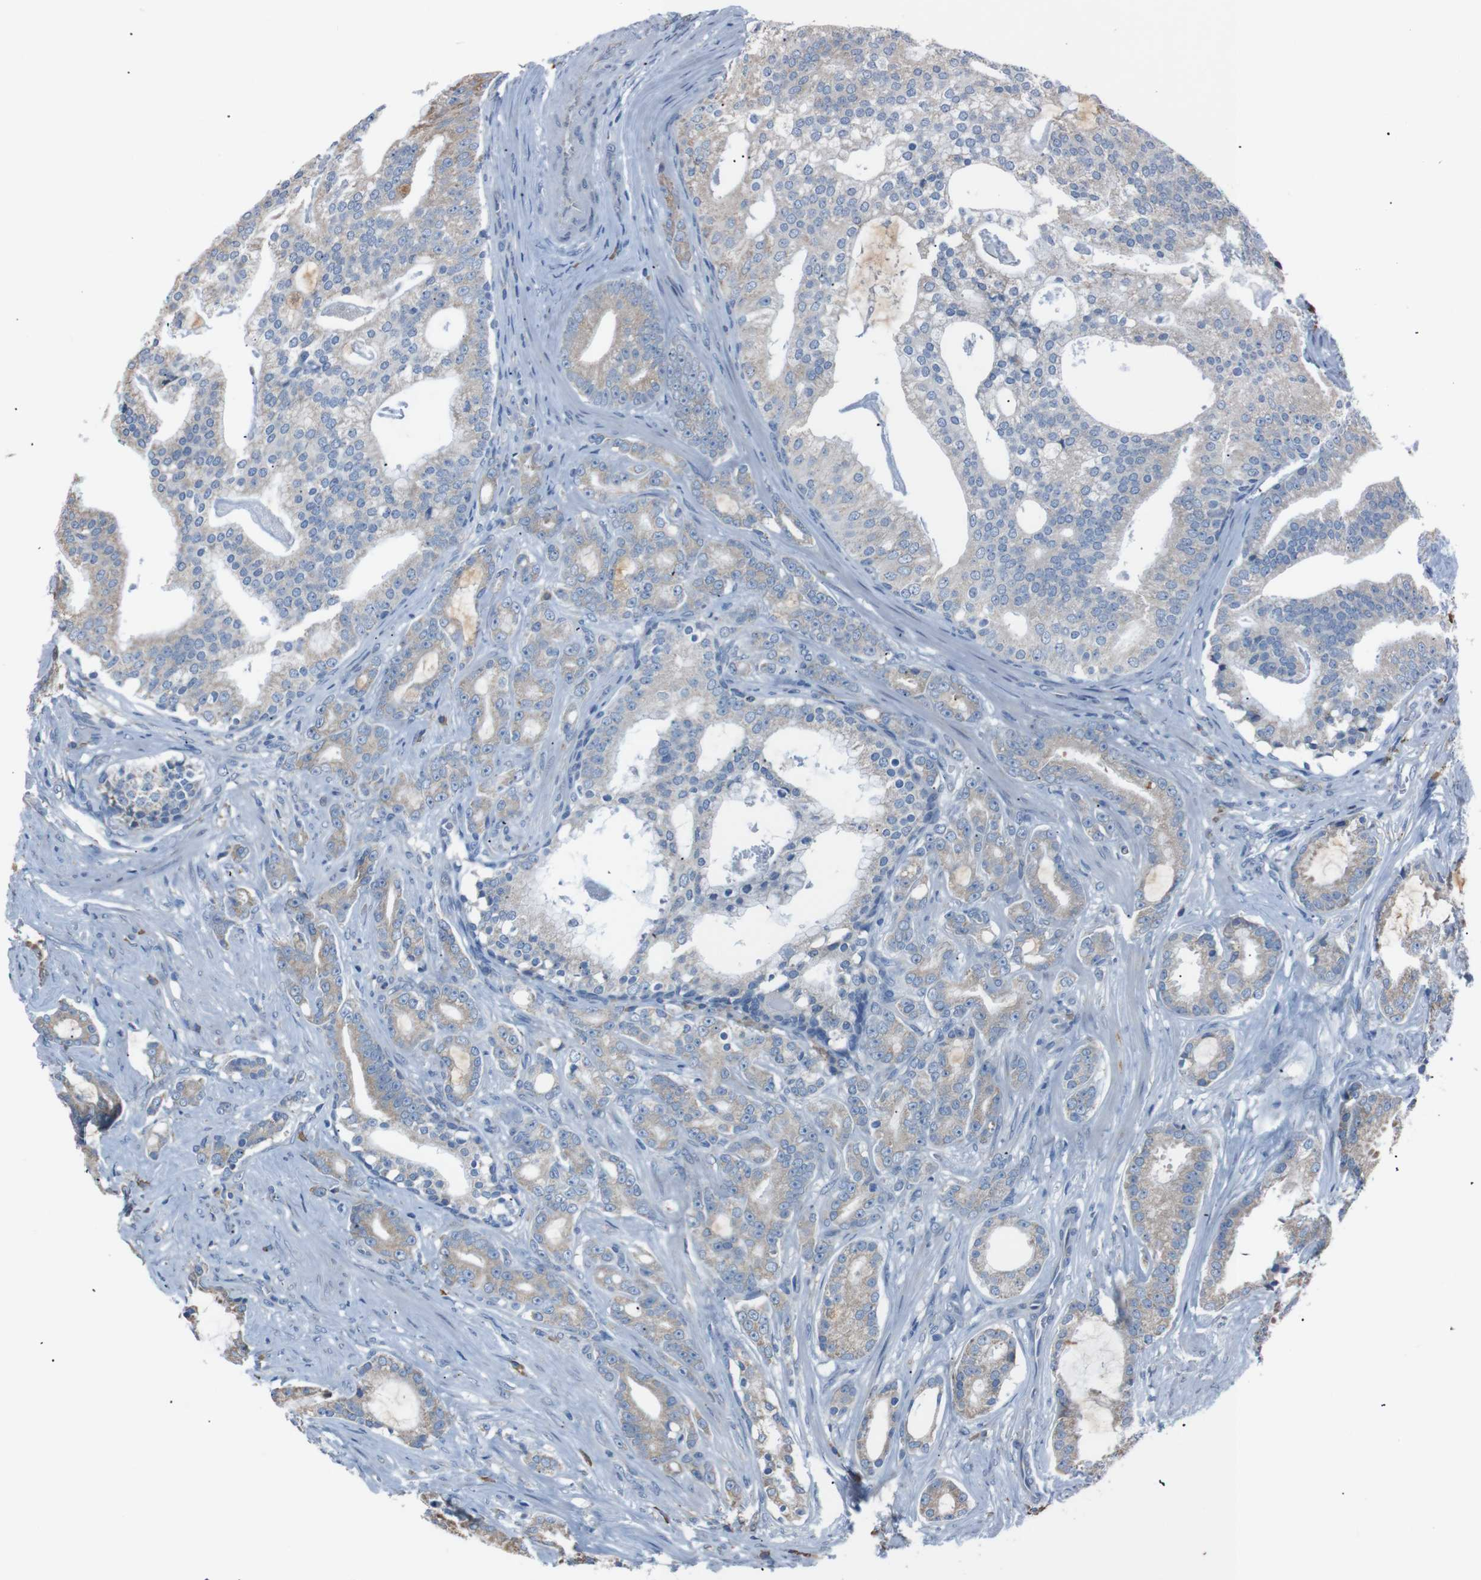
{"staining": {"intensity": "moderate", "quantity": "25%-75%", "location": "cytoplasmic/membranous"}, "tissue": "prostate cancer", "cell_type": "Tumor cells", "image_type": "cancer", "snomed": [{"axis": "morphology", "description": "Adenocarcinoma, Low grade"}, {"axis": "topography", "description": "Prostate"}], "caption": "IHC staining of adenocarcinoma (low-grade) (prostate), which shows medium levels of moderate cytoplasmic/membranous staining in approximately 25%-75% of tumor cells indicating moderate cytoplasmic/membranous protein staining. The staining was performed using DAB (brown) for protein detection and nuclei were counterstained in hematoxylin (blue).", "gene": "SIGMAR1", "patient": {"sex": "male", "age": 58}}